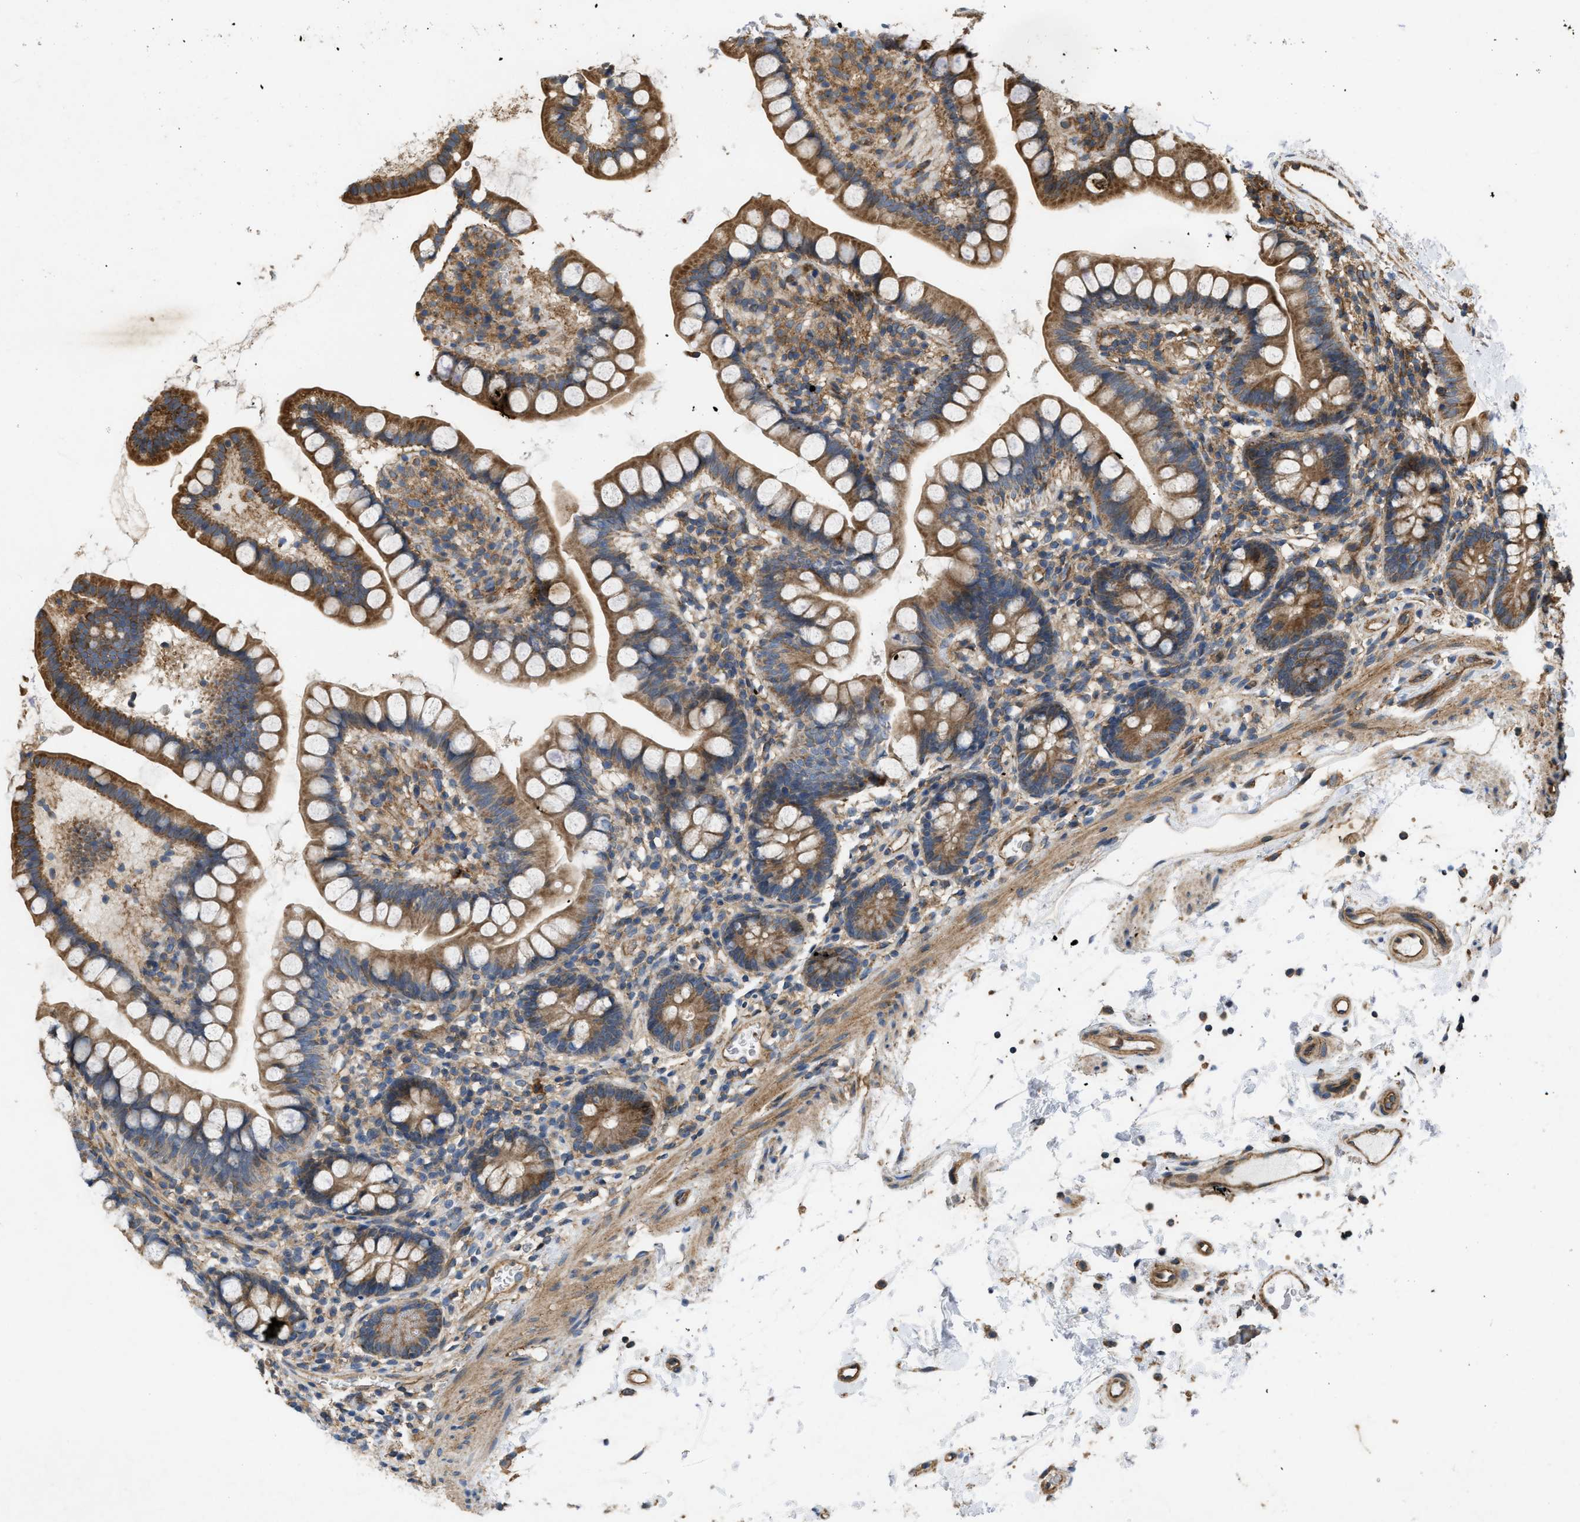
{"staining": {"intensity": "moderate", "quantity": ">75%", "location": "cytoplasmic/membranous"}, "tissue": "small intestine", "cell_type": "Glandular cells", "image_type": "normal", "snomed": [{"axis": "morphology", "description": "Normal tissue, NOS"}, {"axis": "topography", "description": "Small intestine"}], "caption": "This is a micrograph of immunohistochemistry staining of benign small intestine, which shows moderate expression in the cytoplasmic/membranous of glandular cells.", "gene": "GNB4", "patient": {"sex": "female", "age": 84}}